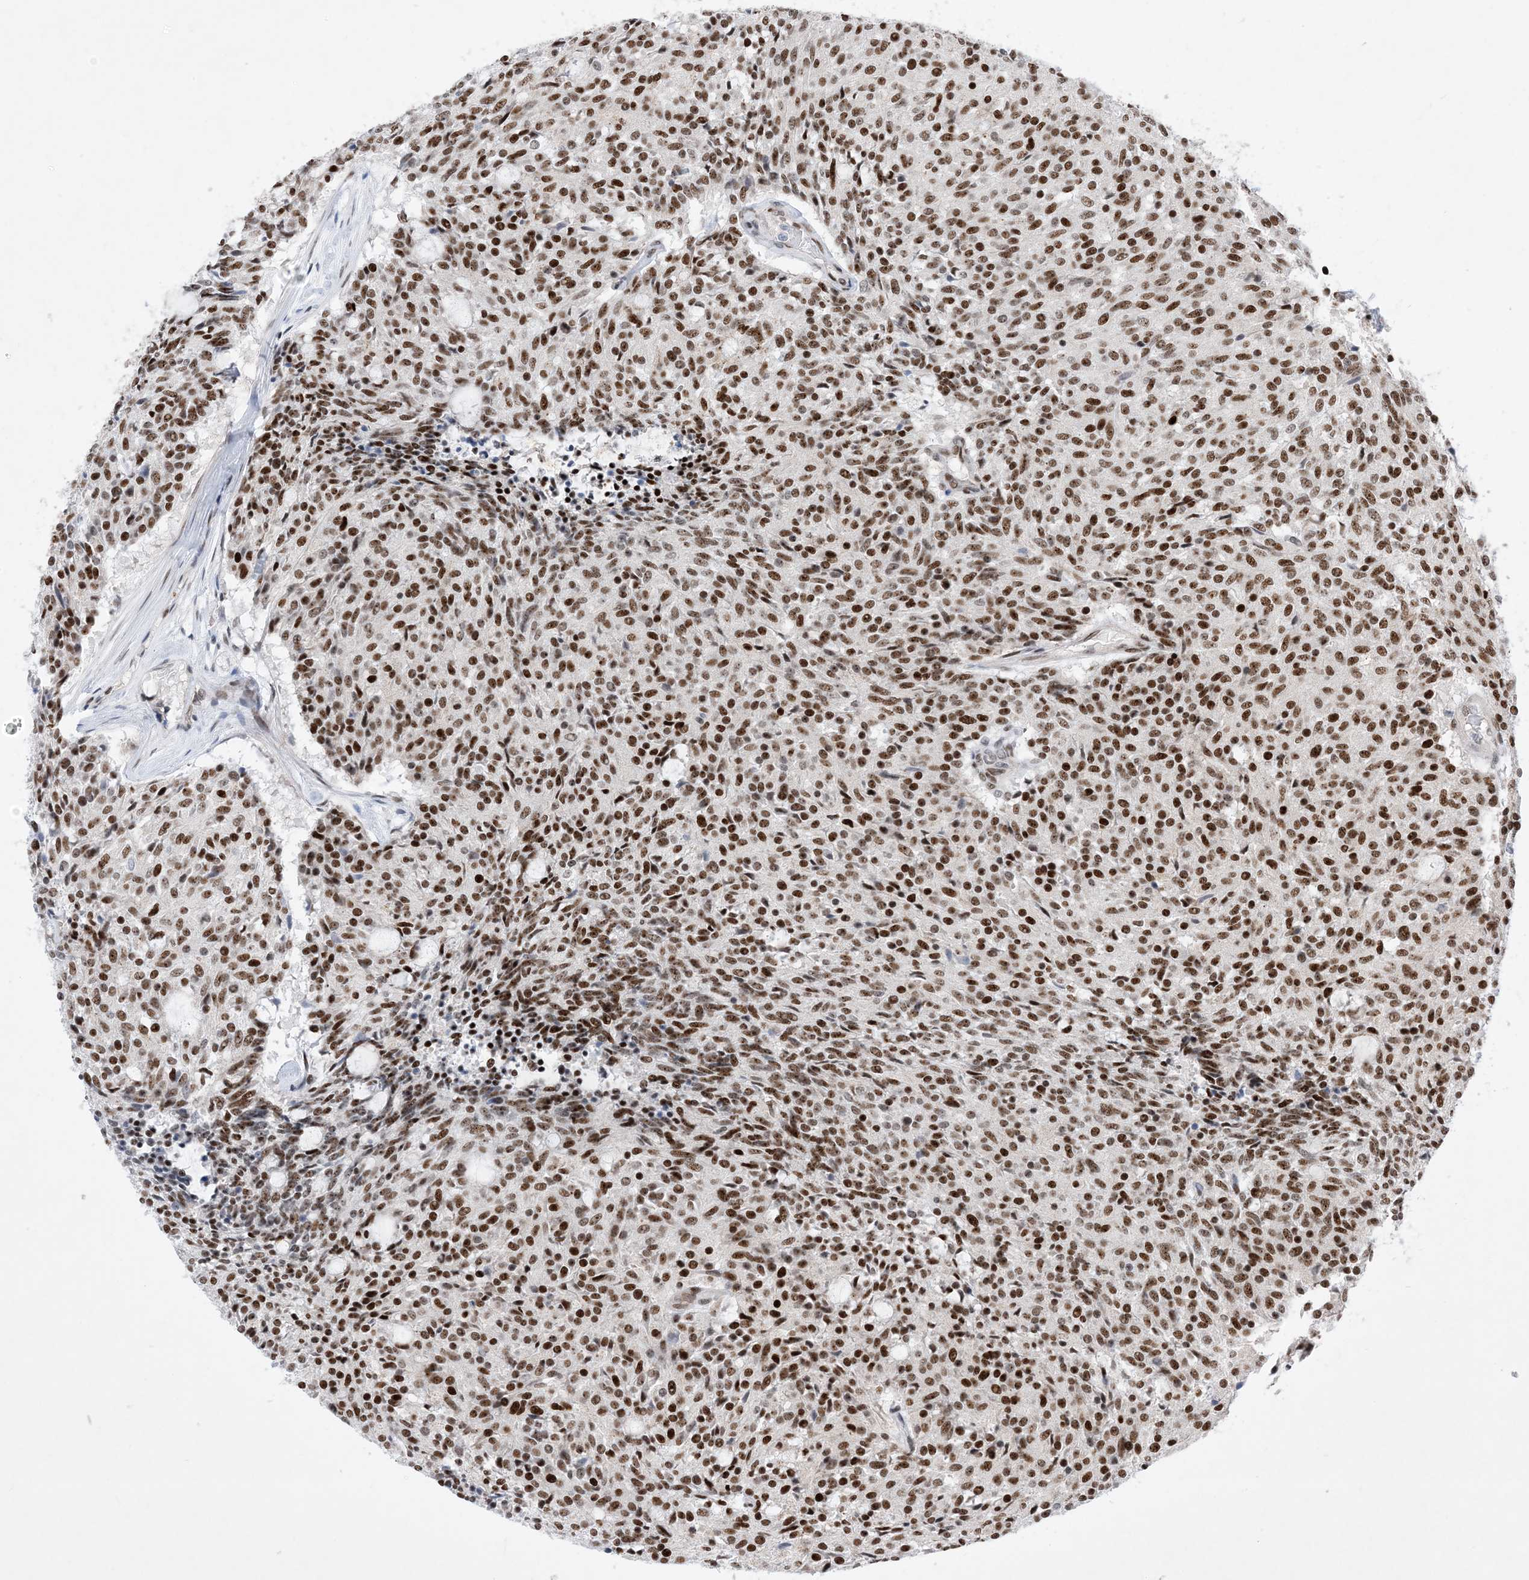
{"staining": {"intensity": "strong", "quantity": ">75%", "location": "nuclear"}, "tissue": "carcinoid", "cell_type": "Tumor cells", "image_type": "cancer", "snomed": [{"axis": "morphology", "description": "Carcinoid, malignant, NOS"}, {"axis": "topography", "description": "Pancreas"}], "caption": "Malignant carcinoid was stained to show a protein in brown. There is high levels of strong nuclear positivity in about >75% of tumor cells.", "gene": "TSPYL1", "patient": {"sex": "female", "age": 54}}